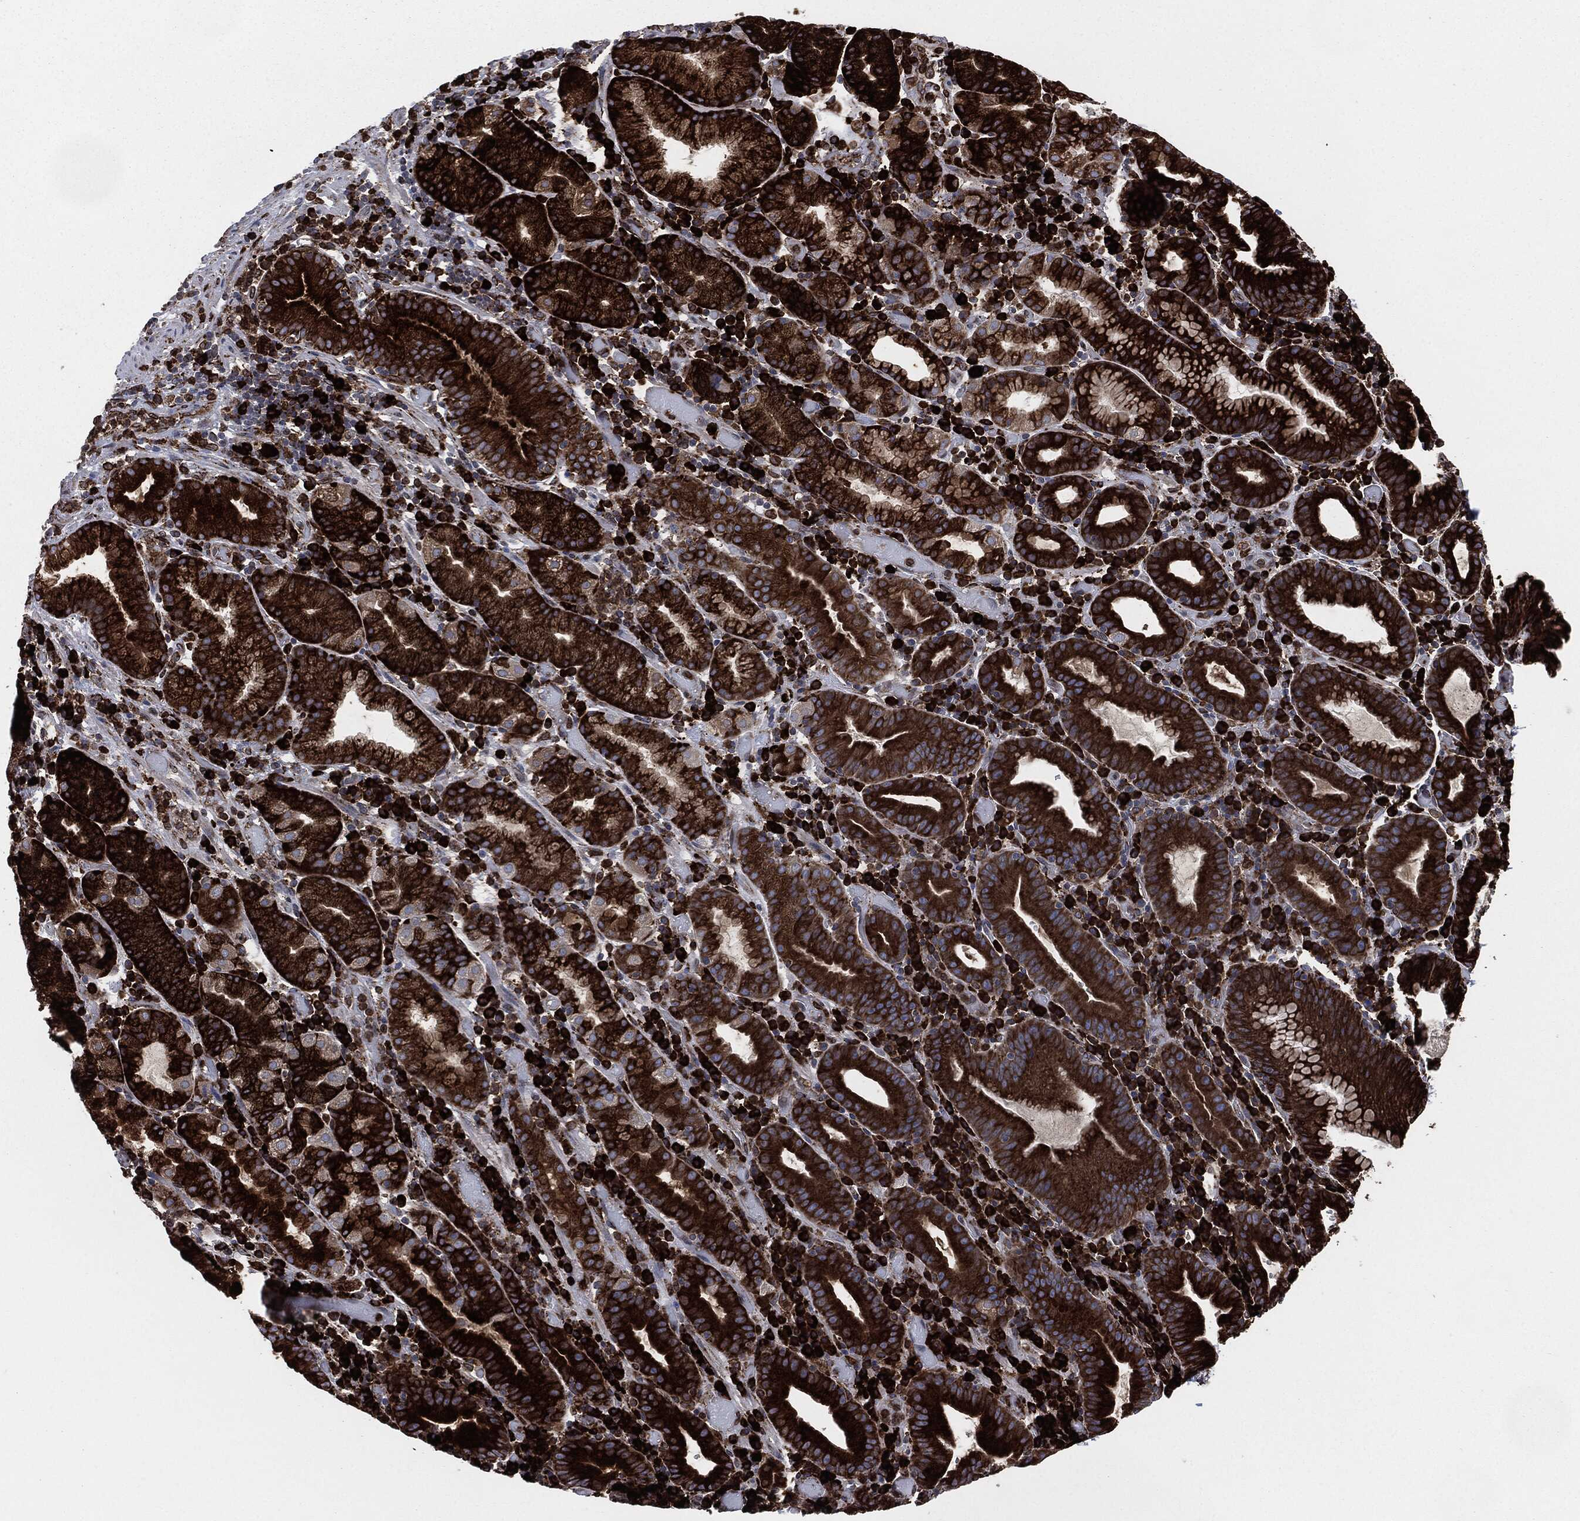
{"staining": {"intensity": "strong", "quantity": ">75%", "location": "cytoplasmic/membranous"}, "tissue": "stomach cancer", "cell_type": "Tumor cells", "image_type": "cancer", "snomed": [{"axis": "morphology", "description": "Adenocarcinoma, NOS"}, {"axis": "topography", "description": "Stomach"}], "caption": "About >75% of tumor cells in stomach cancer (adenocarcinoma) reveal strong cytoplasmic/membranous protein expression as visualized by brown immunohistochemical staining.", "gene": "CALR", "patient": {"sex": "male", "age": 79}}